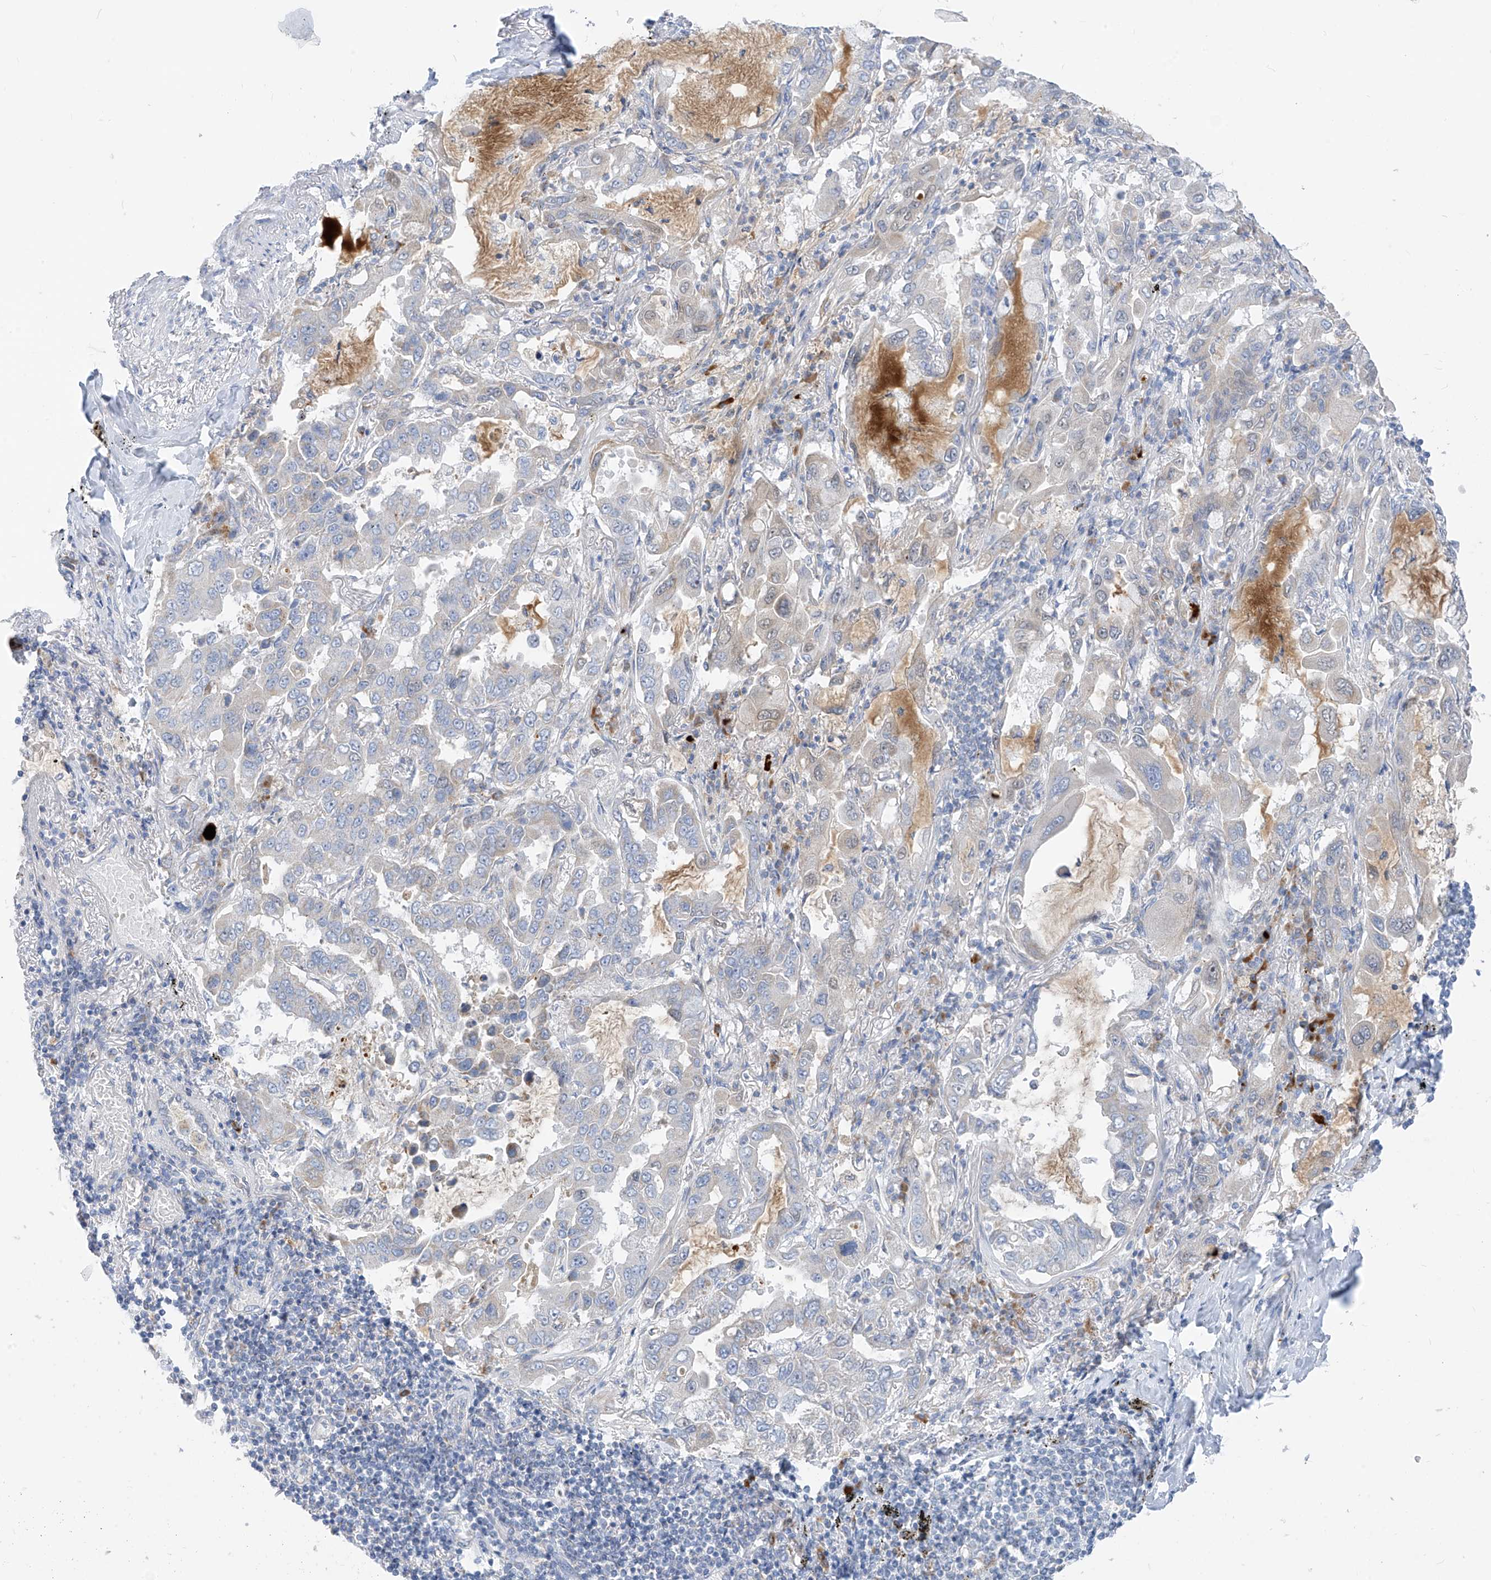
{"staining": {"intensity": "negative", "quantity": "none", "location": "none"}, "tissue": "lung cancer", "cell_type": "Tumor cells", "image_type": "cancer", "snomed": [{"axis": "morphology", "description": "Adenocarcinoma, NOS"}, {"axis": "topography", "description": "Lung"}], "caption": "Tumor cells show no significant protein staining in lung cancer (adenocarcinoma).", "gene": "ZNF404", "patient": {"sex": "male", "age": 64}}